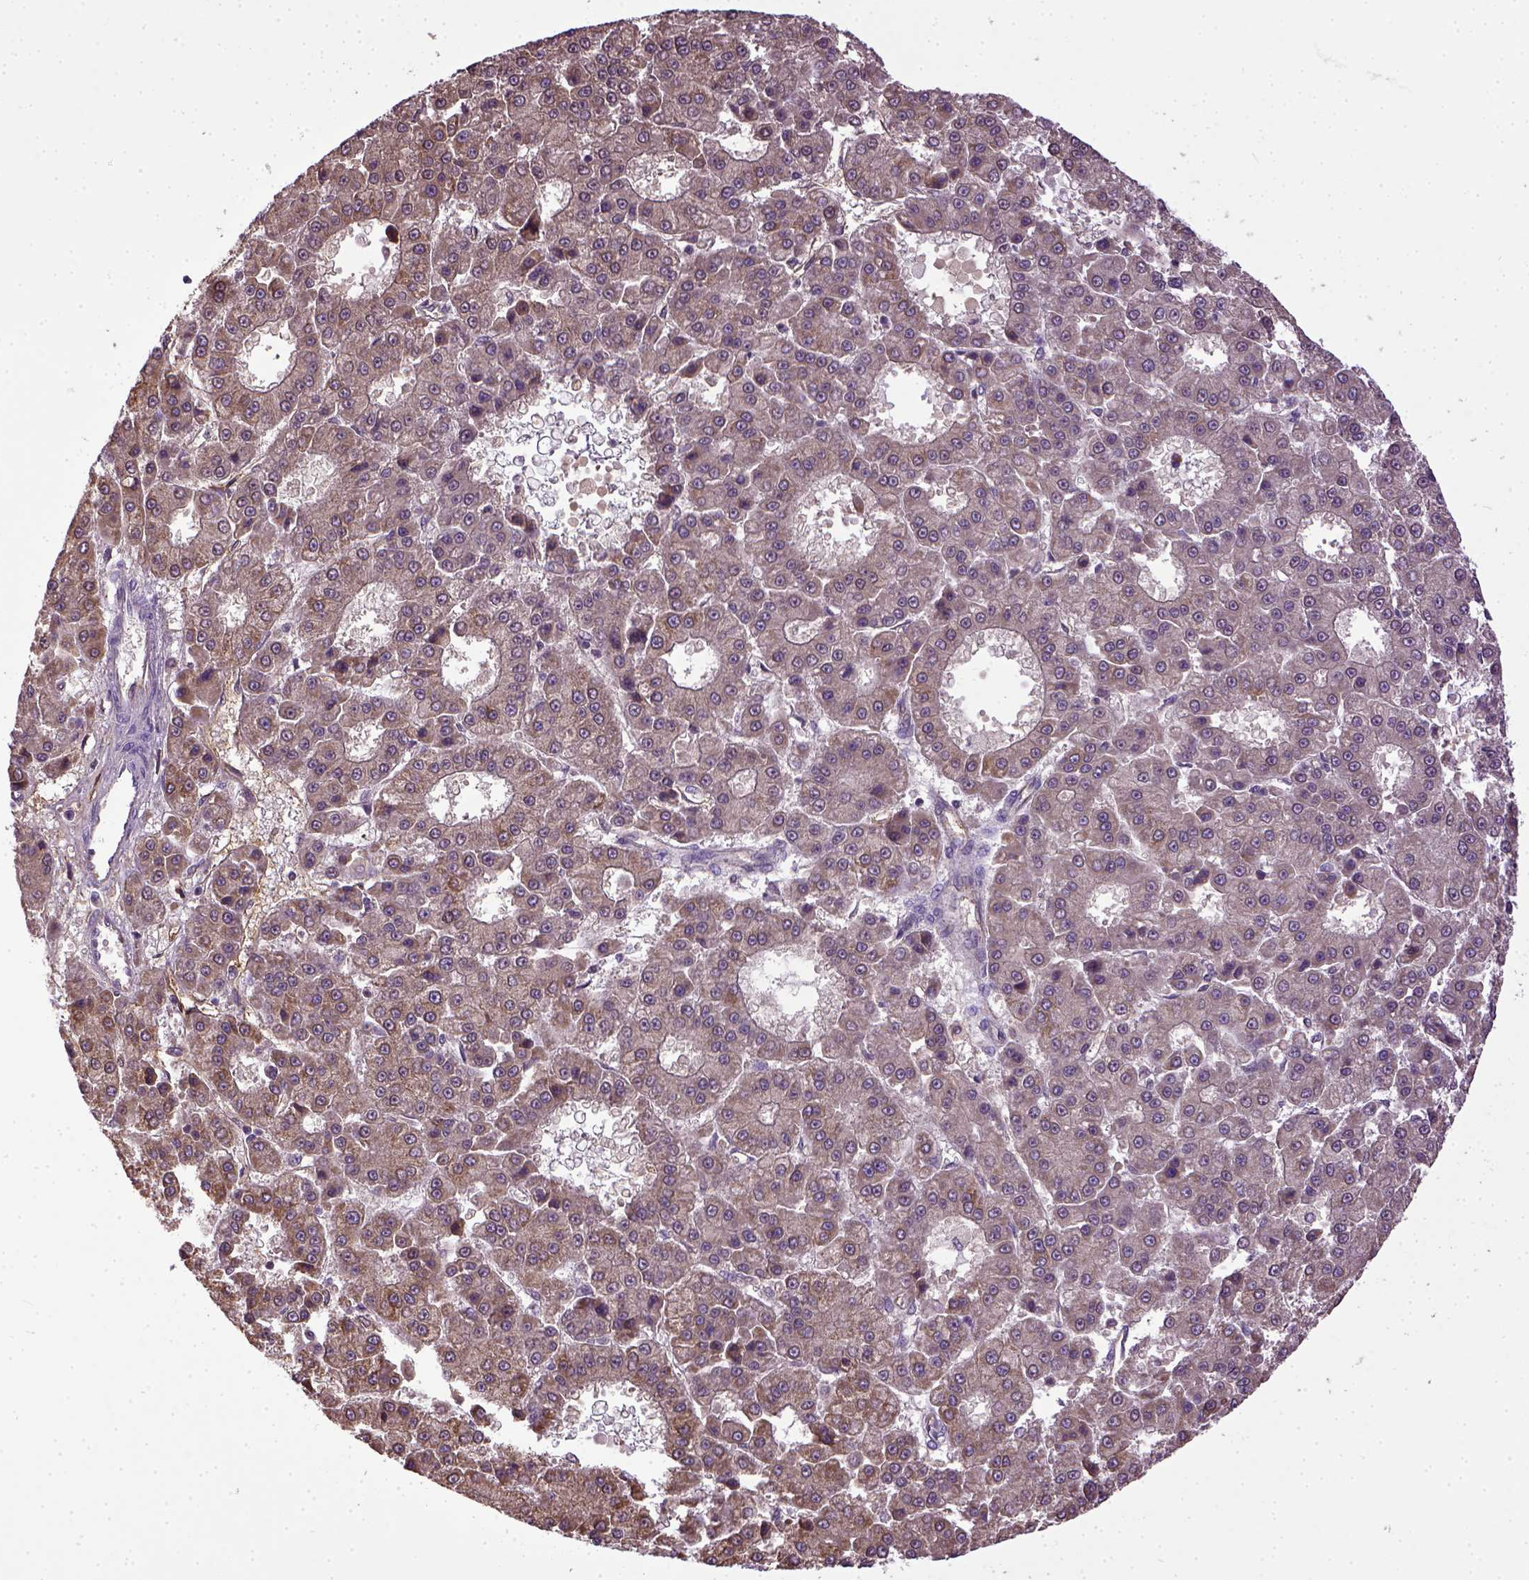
{"staining": {"intensity": "weak", "quantity": ">75%", "location": "cytoplasmic/membranous"}, "tissue": "liver cancer", "cell_type": "Tumor cells", "image_type": "cancer", "snomed": [{"axis": "morphology", "description": "Carcinoma, Hepatocellular, NOS"}, {"axis": "topography", "description": "Liver"}], "caption": "Liver hepatocellular carcinoma was stained to show a protein in brown. There is low levels of weak cytoplasmic/membranous staining in approximately >75% of tumor cells.", "gene": "ENG", "patient": {"sex": "male", "age": 70}}